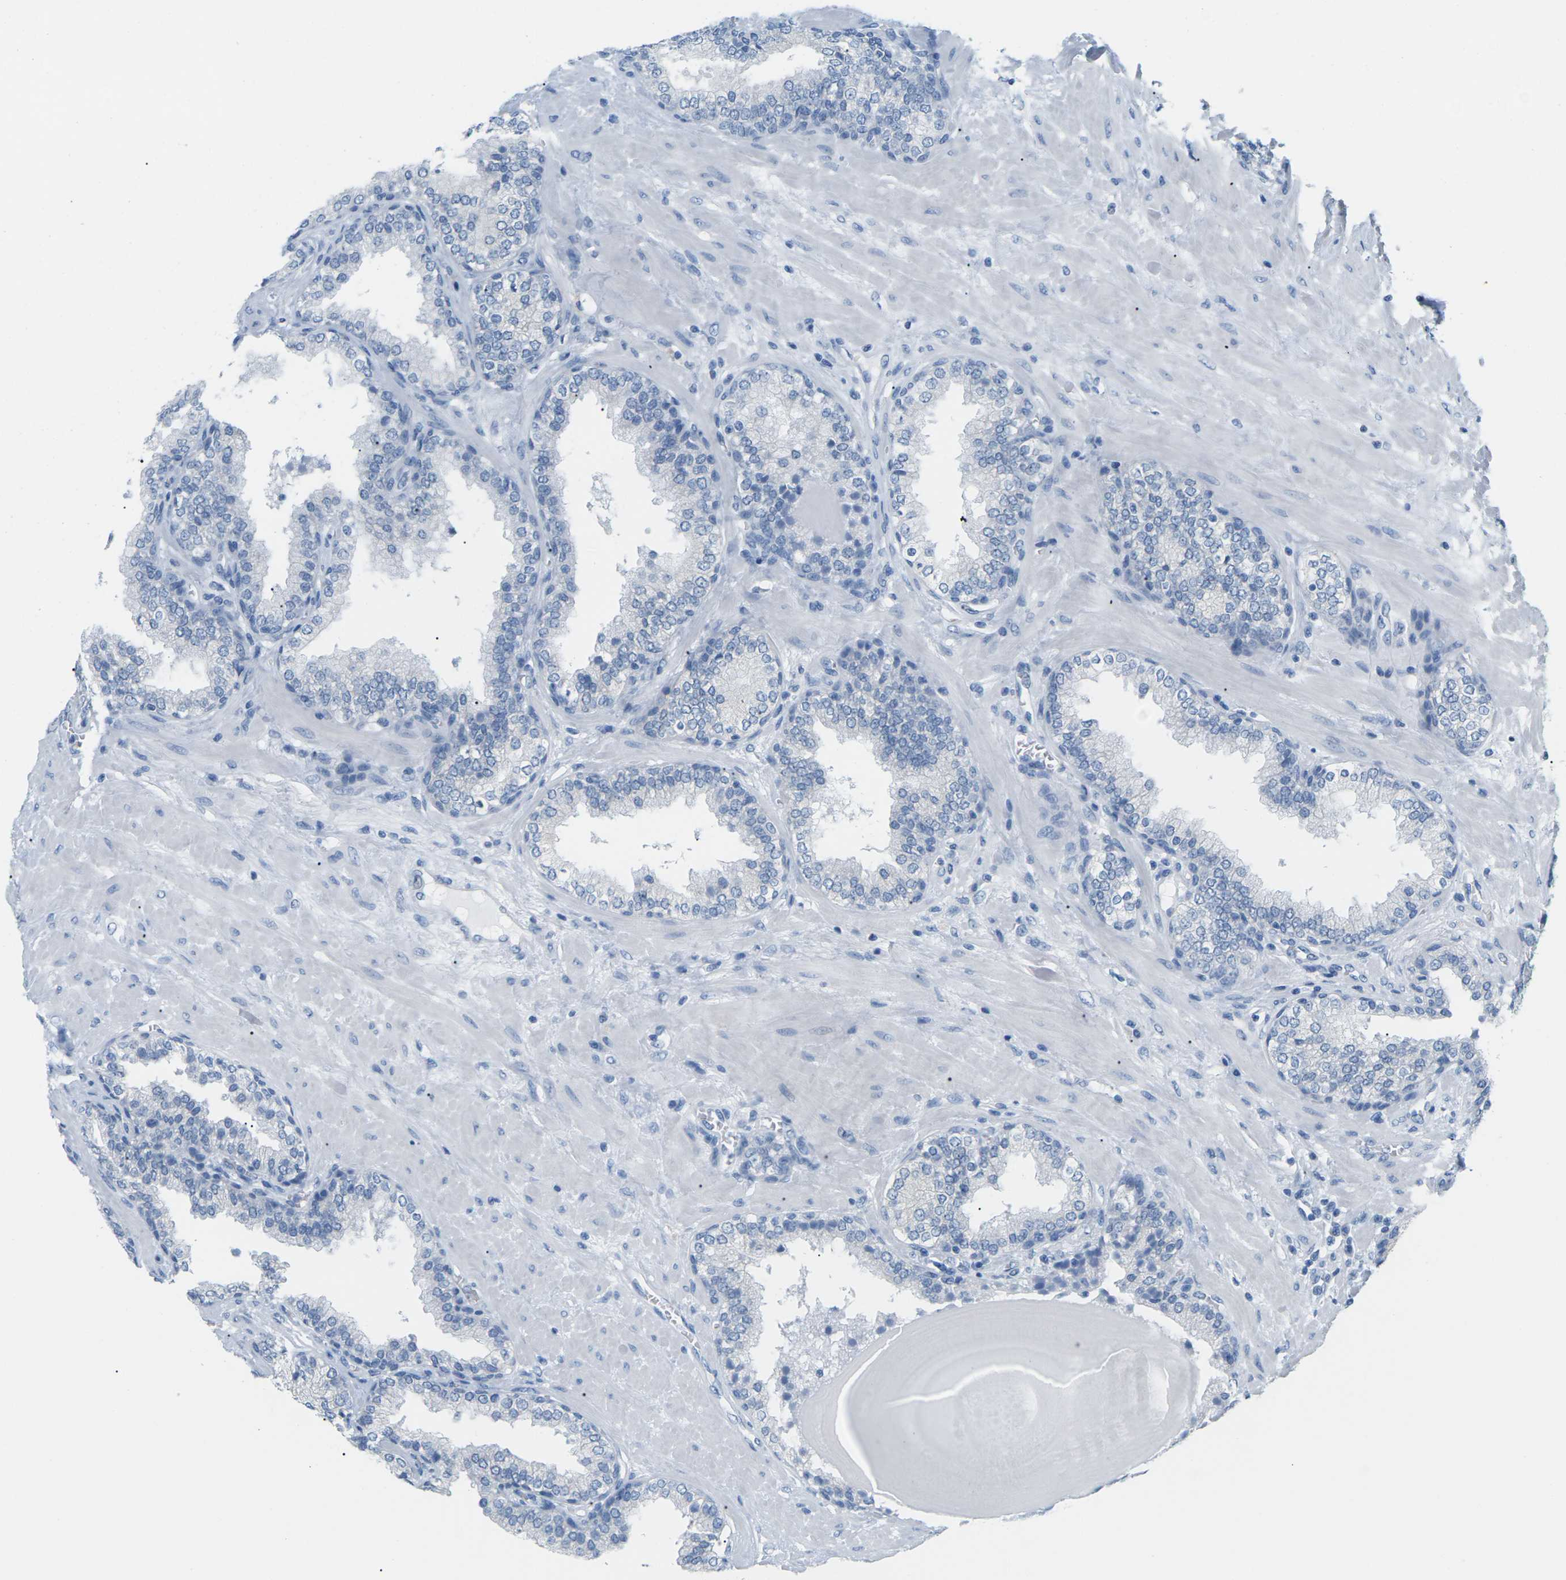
{"staining": {"intensity": "negative", "quantity": "none", "location": "none"}, "tissue": "prostate", "cell_type": "Glandular cells", "image_type": "normal", "snomed": [{"axis": "morphology", "description": "Normal tissue, NOS"}, {"axis": "topography", "description": "Prostate"}], "caption": "Glandular cells are negative for brown protein staining in normal prostate. The staining is performed using DAB (3,3'-diaminobenzidine) brown chromogen with nuclei counter-stained in using hematoxylin.", "gene": "SLC12A1", "patient": {"sex": "male", "age": 51}}